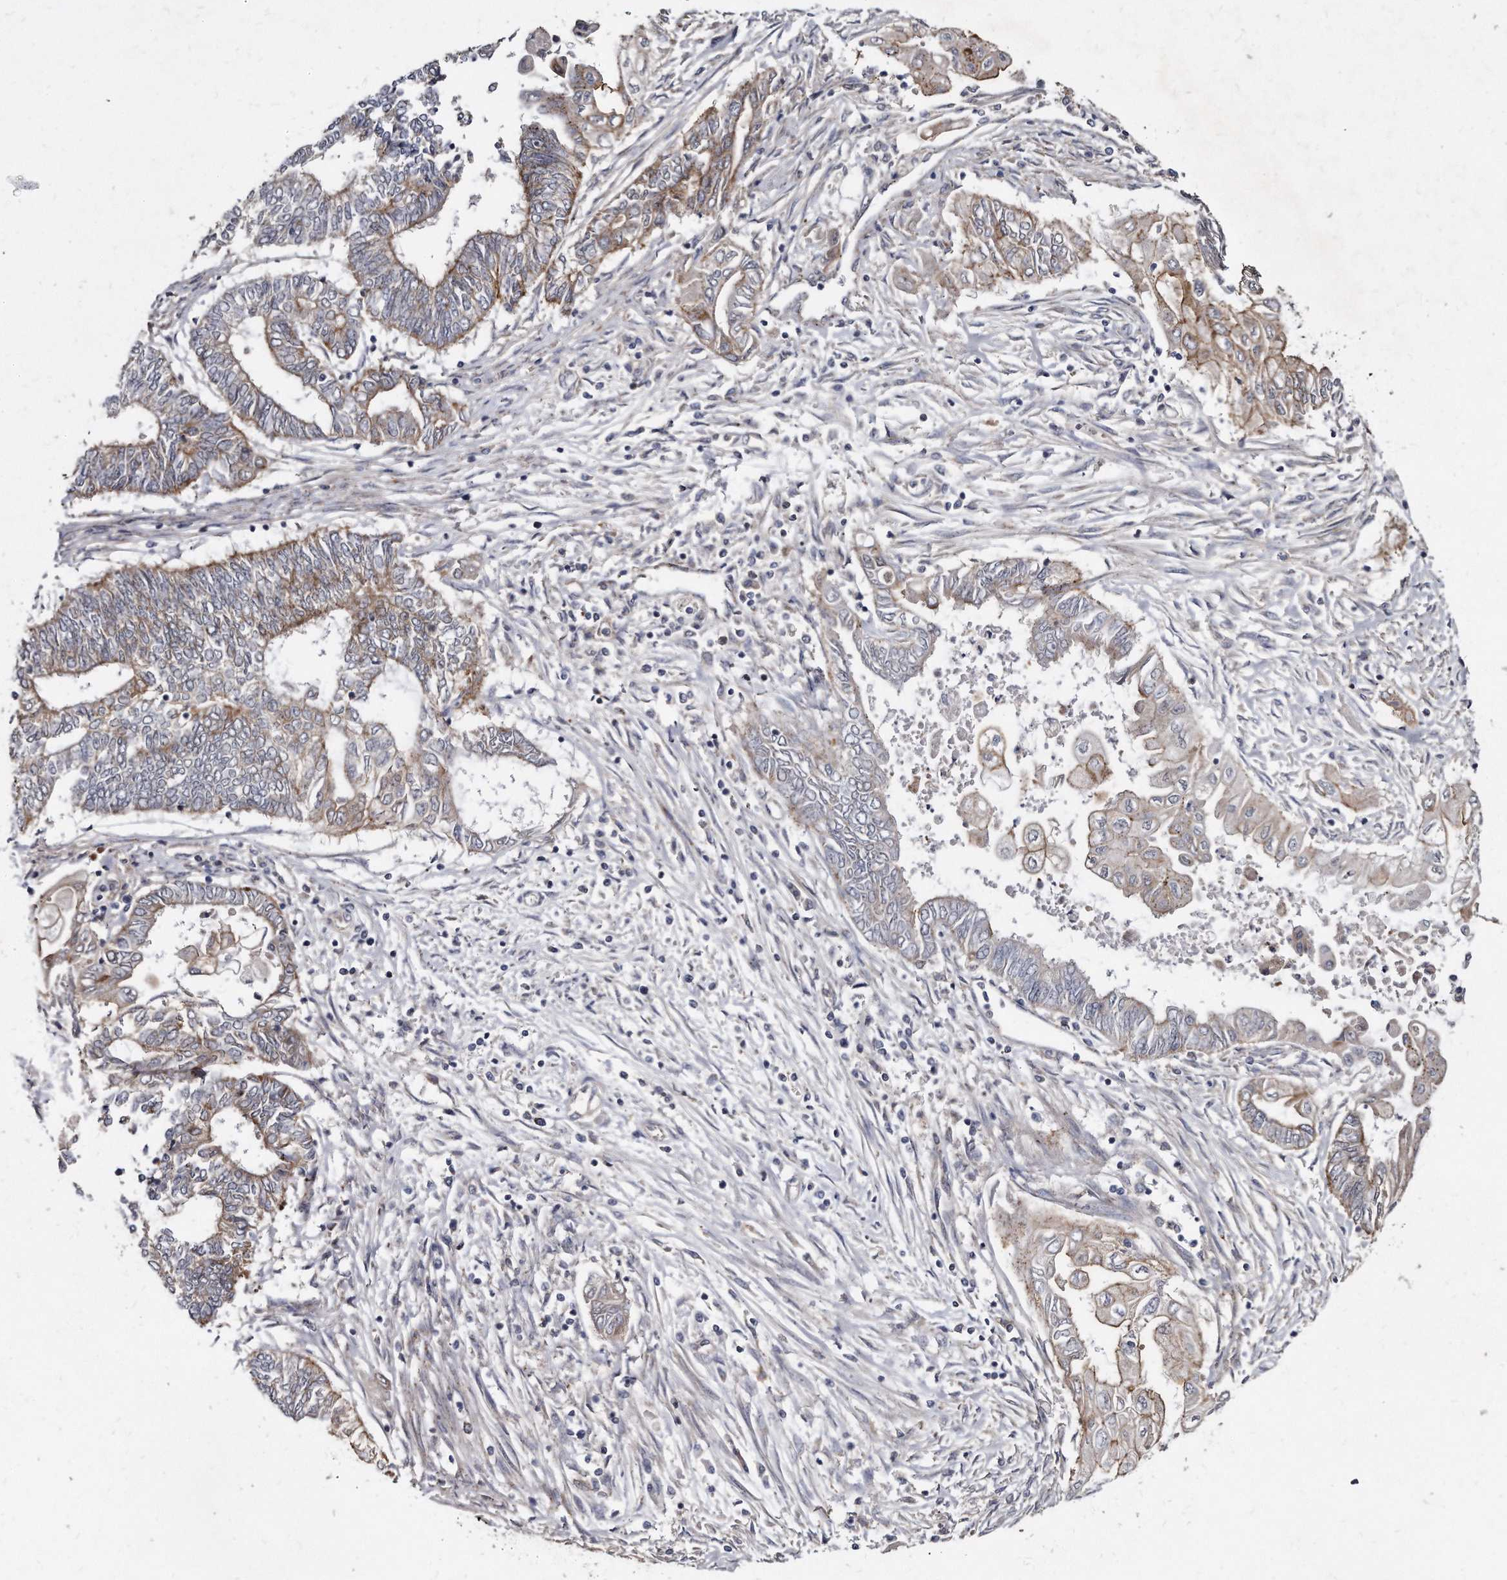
{"staining": {"intensity": "moderate", "quantity": "<25%", "location": "cytoplasmic/membranous"}, "tissue": "endometrial cancer", "cell_type": "Tumor cells", "image_type": "cancer", "snomed": [{"axis": "morphology", "description": "Adenocarcinoma, NOS"}, {"axis": "topography", "description": "Uterus"}, {"axis": "topography", "description": "Endometrium"}], "caption": "Immunohistochemical staining of endometrial cancer (adenocarcinoma) demonstrates low levels of moderate cytoplasmic/membranous protein staining in approximately <25% of tumor cells.", "gene": "KLHDC3", "patient": {"sex": "female", "age": 70}}